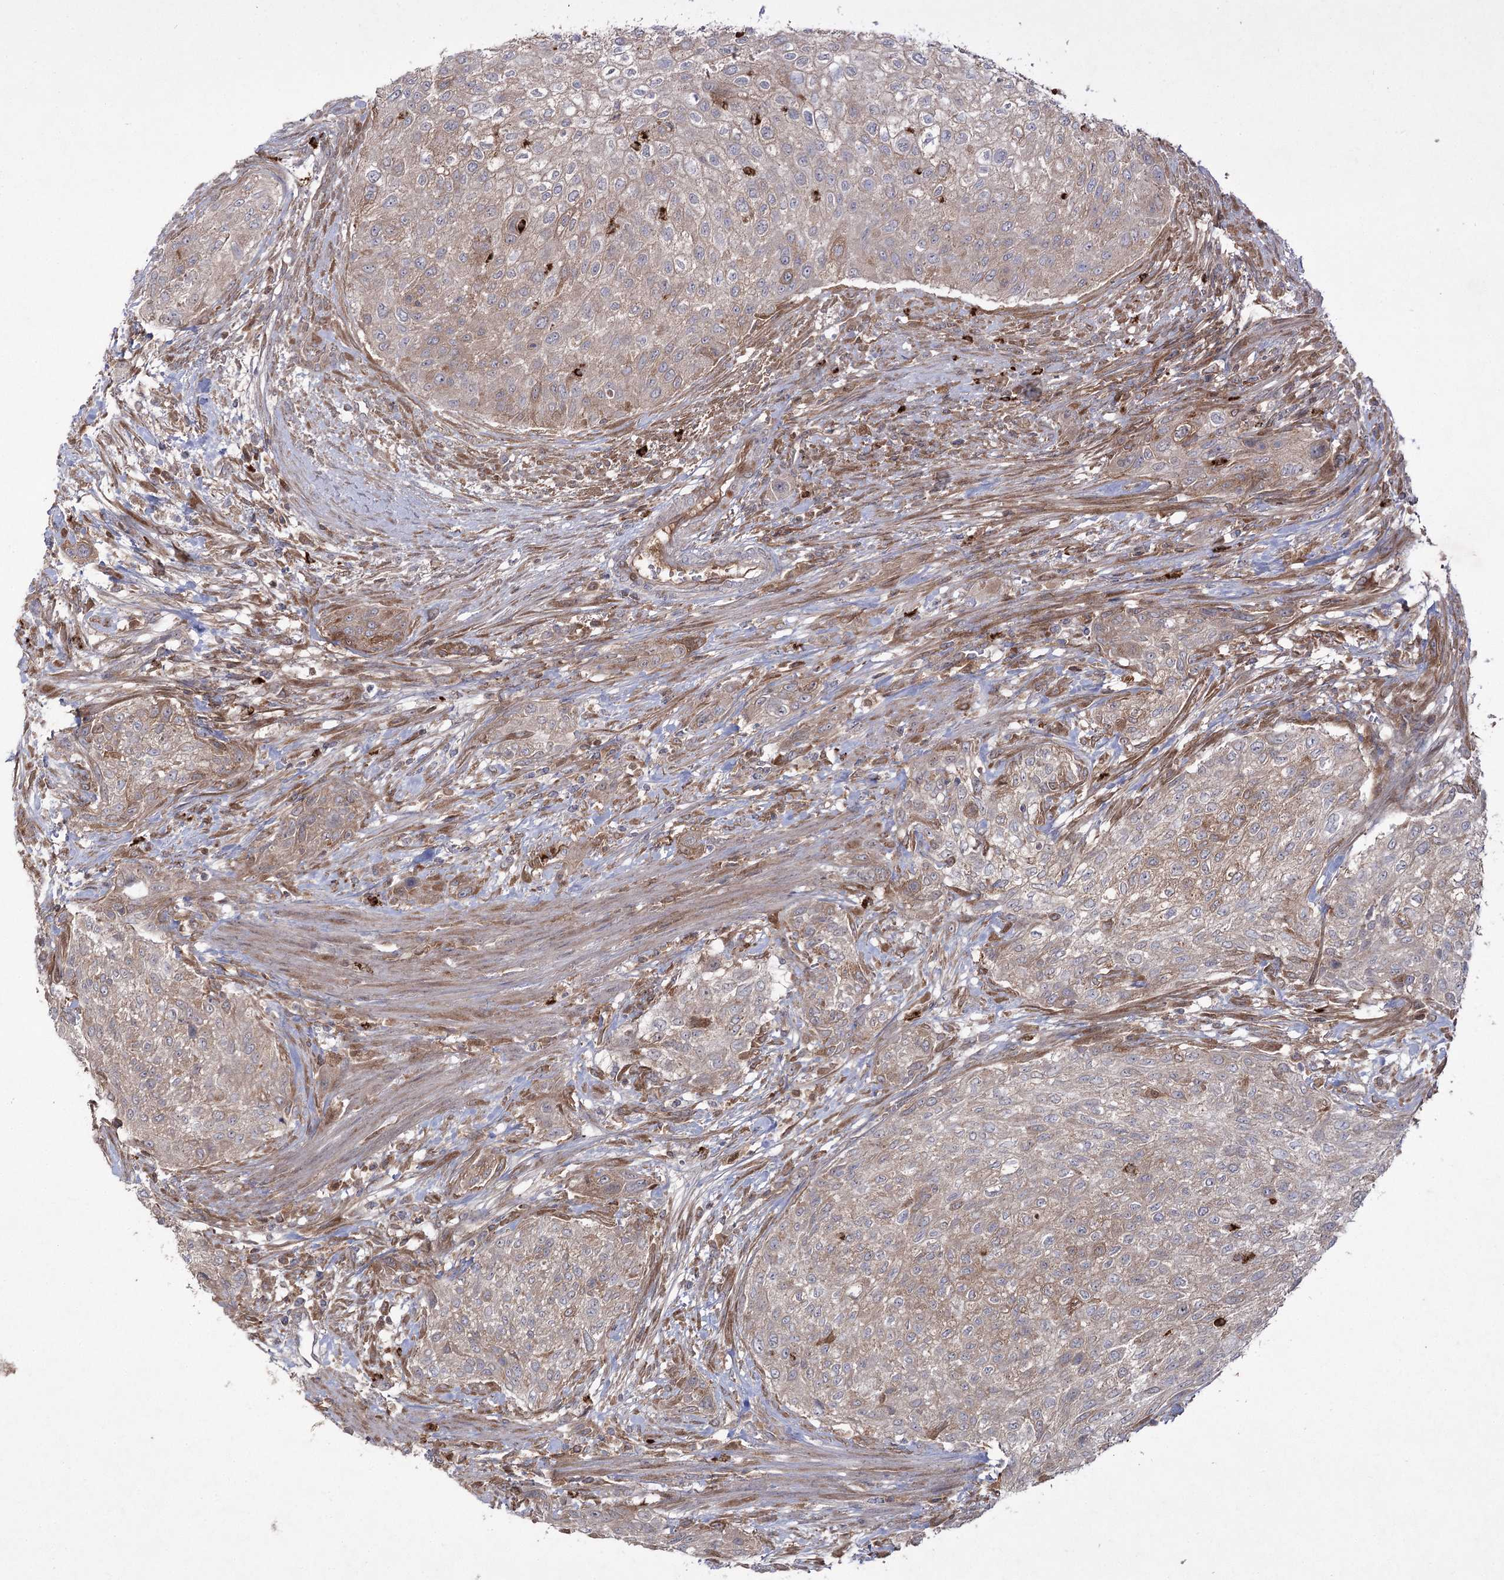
{"staining": {"intensity": "weak", "quantity": "25%-75%", "location": "cytoplasmic/membranous"}, "tissue": "urothelial cancer", "cell_type": "Tumor cells", "image_type": "cancer", "snomed": [{"axis": "morphology", "description": "Urothelial carcinoma, High grade"}, {"axis": "topography", "description": "Urinary bladder"}], "caption": "A micrograph showing weak cytoplasmic/membranous staining in about 25%-75% of tumor cells in urothelial carcinoma (high-grade), as visualized by brown immunohistochemical staining.", "gene": "PLEKHA5", "patient": {"sex": "male", "age": 35}}